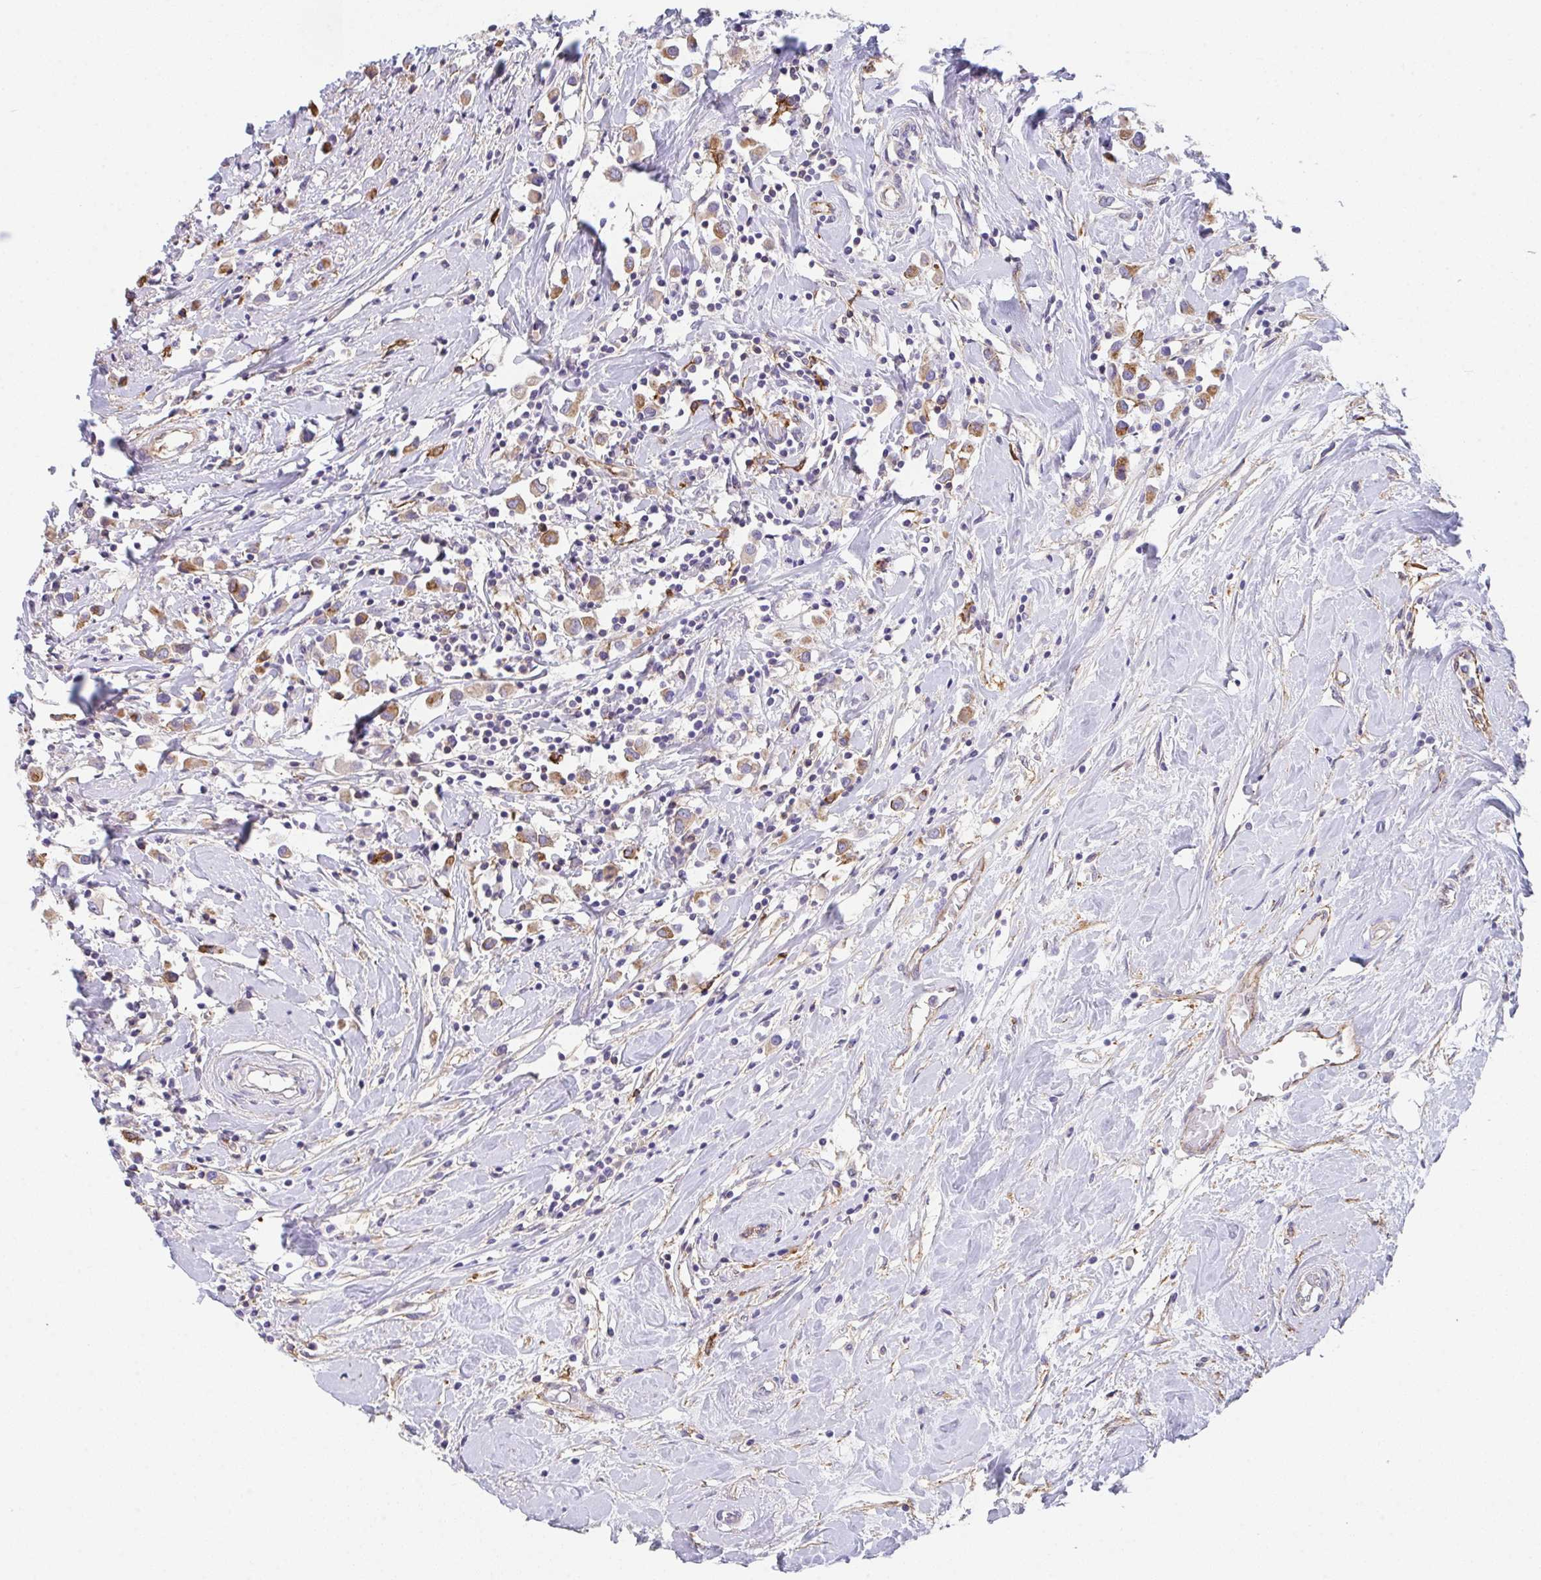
{"staining": {"intensity": "moderate", "quantity": ">75%", "location": "cytoplasmic/membranous"}, "tissue": "breast cancer", "cell_type": "Tumor cells", "image_type": "cancer", "snomed": [{"axis": "morphology", "description": "Duct carcinoma"}, {"axis": "topography", "description": "Breast"}], "caption": "Moderate cytoplasmic/membranous expression for a protein is identified in approximately >75% of tumor cells of breast cancer (intraductal carcinoma) using immunohistochemistry.", "gene": "DBN1", "patient": {"sex": "female", "age": 61}}